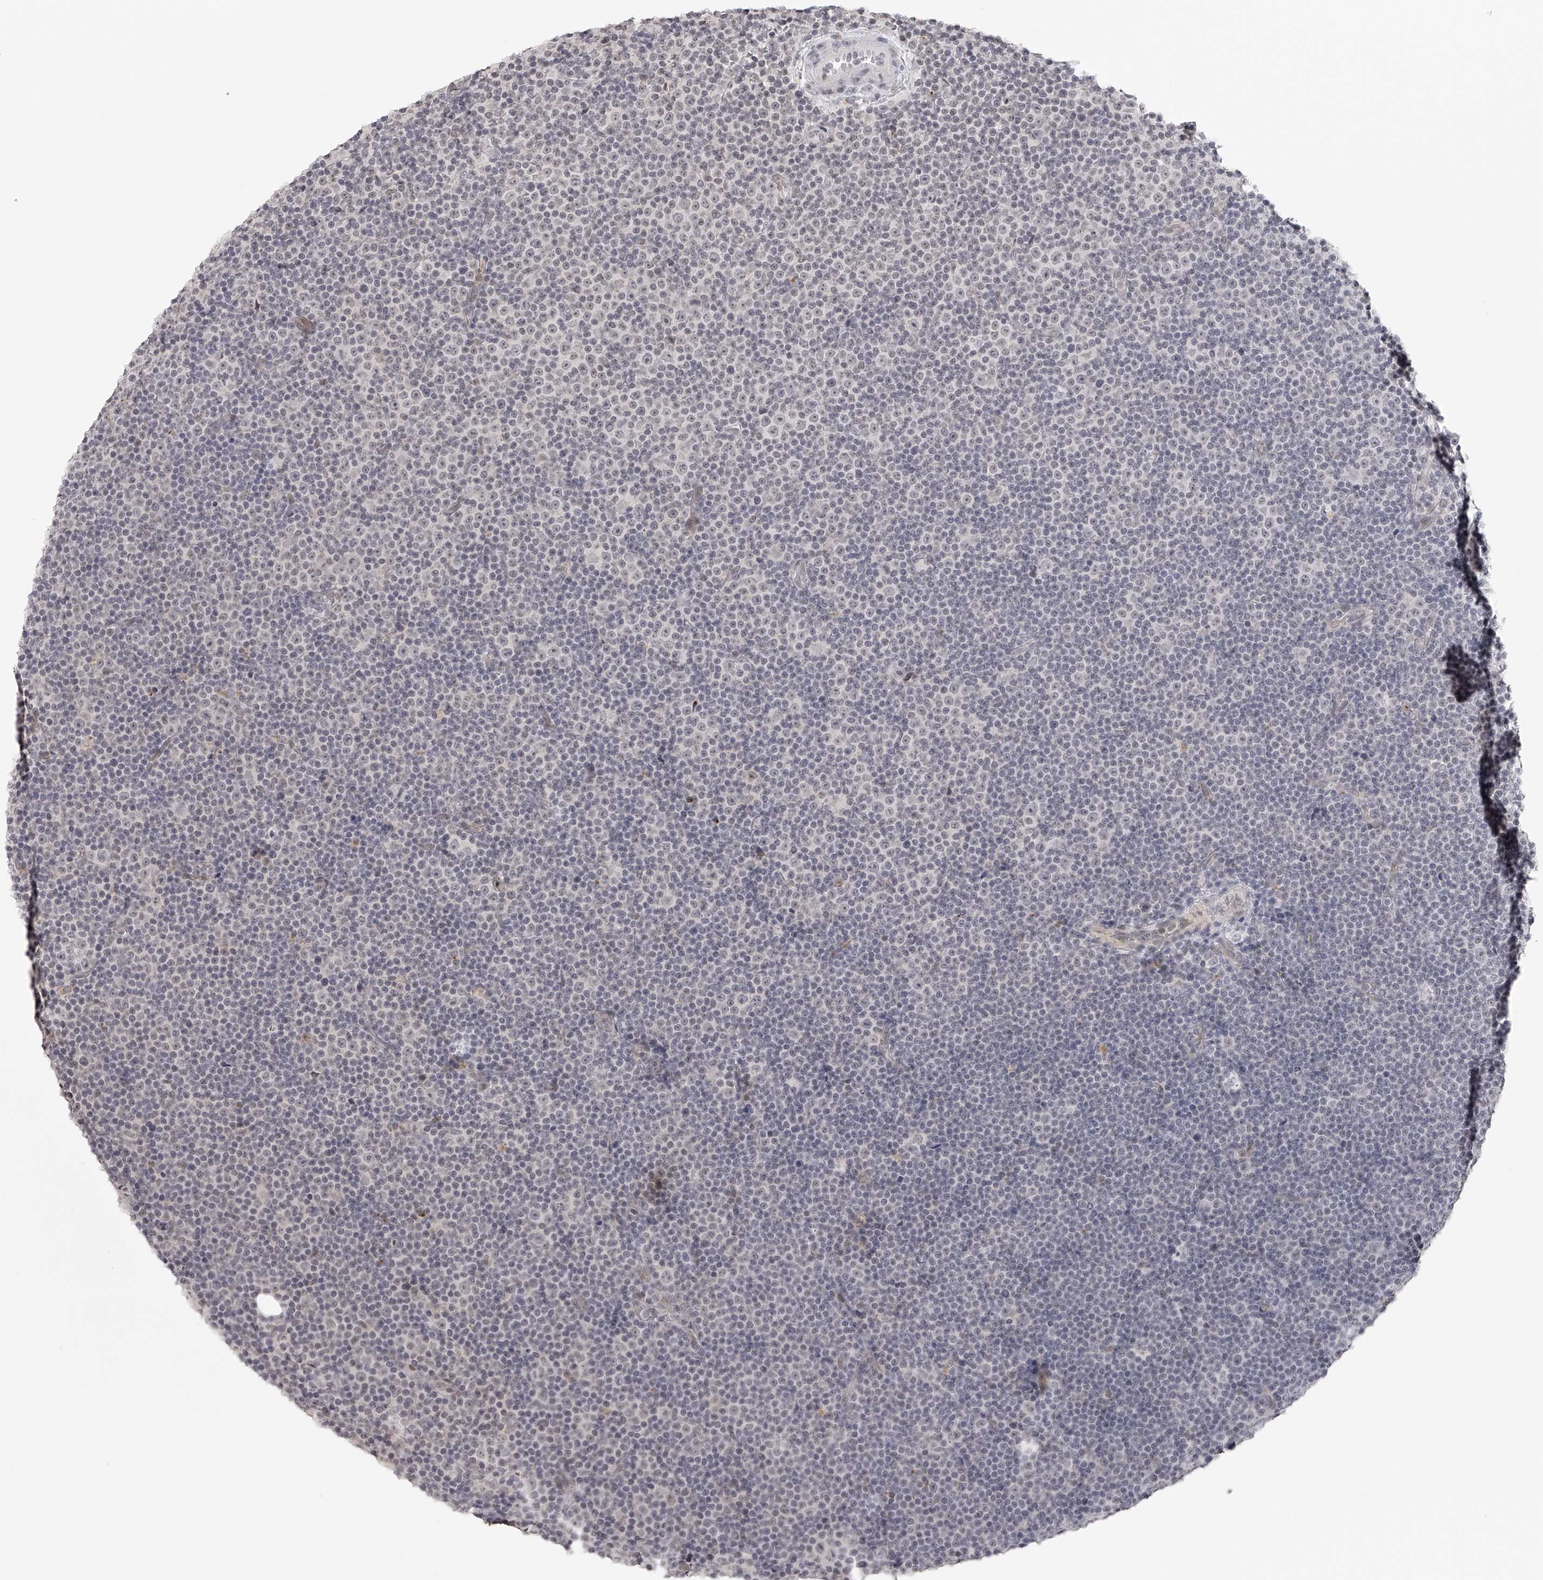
{"staining": {"intensity": "negative", "quantity": "none", "location": "none"}, "tissue": "lymphoma", "cell_type": "Tumor cells", "image_type": "cancer", "snomed": [{"axis": "morphology", "description": "Malignant lymphoma, non-Hodgkin's type, Low grade"}, {"axis": "topography", "description": "Lymph node"}], "caption": "This histopathology image is of malignant lymphoma, non-Hodgkin's type (low-grade) stained with IHC to label a protein in brown with the nuclei are counter-stained blue. There is no staining in tumor cells.", "gene": "RNF220", "patient": {"sex": "female", "age": 67}}